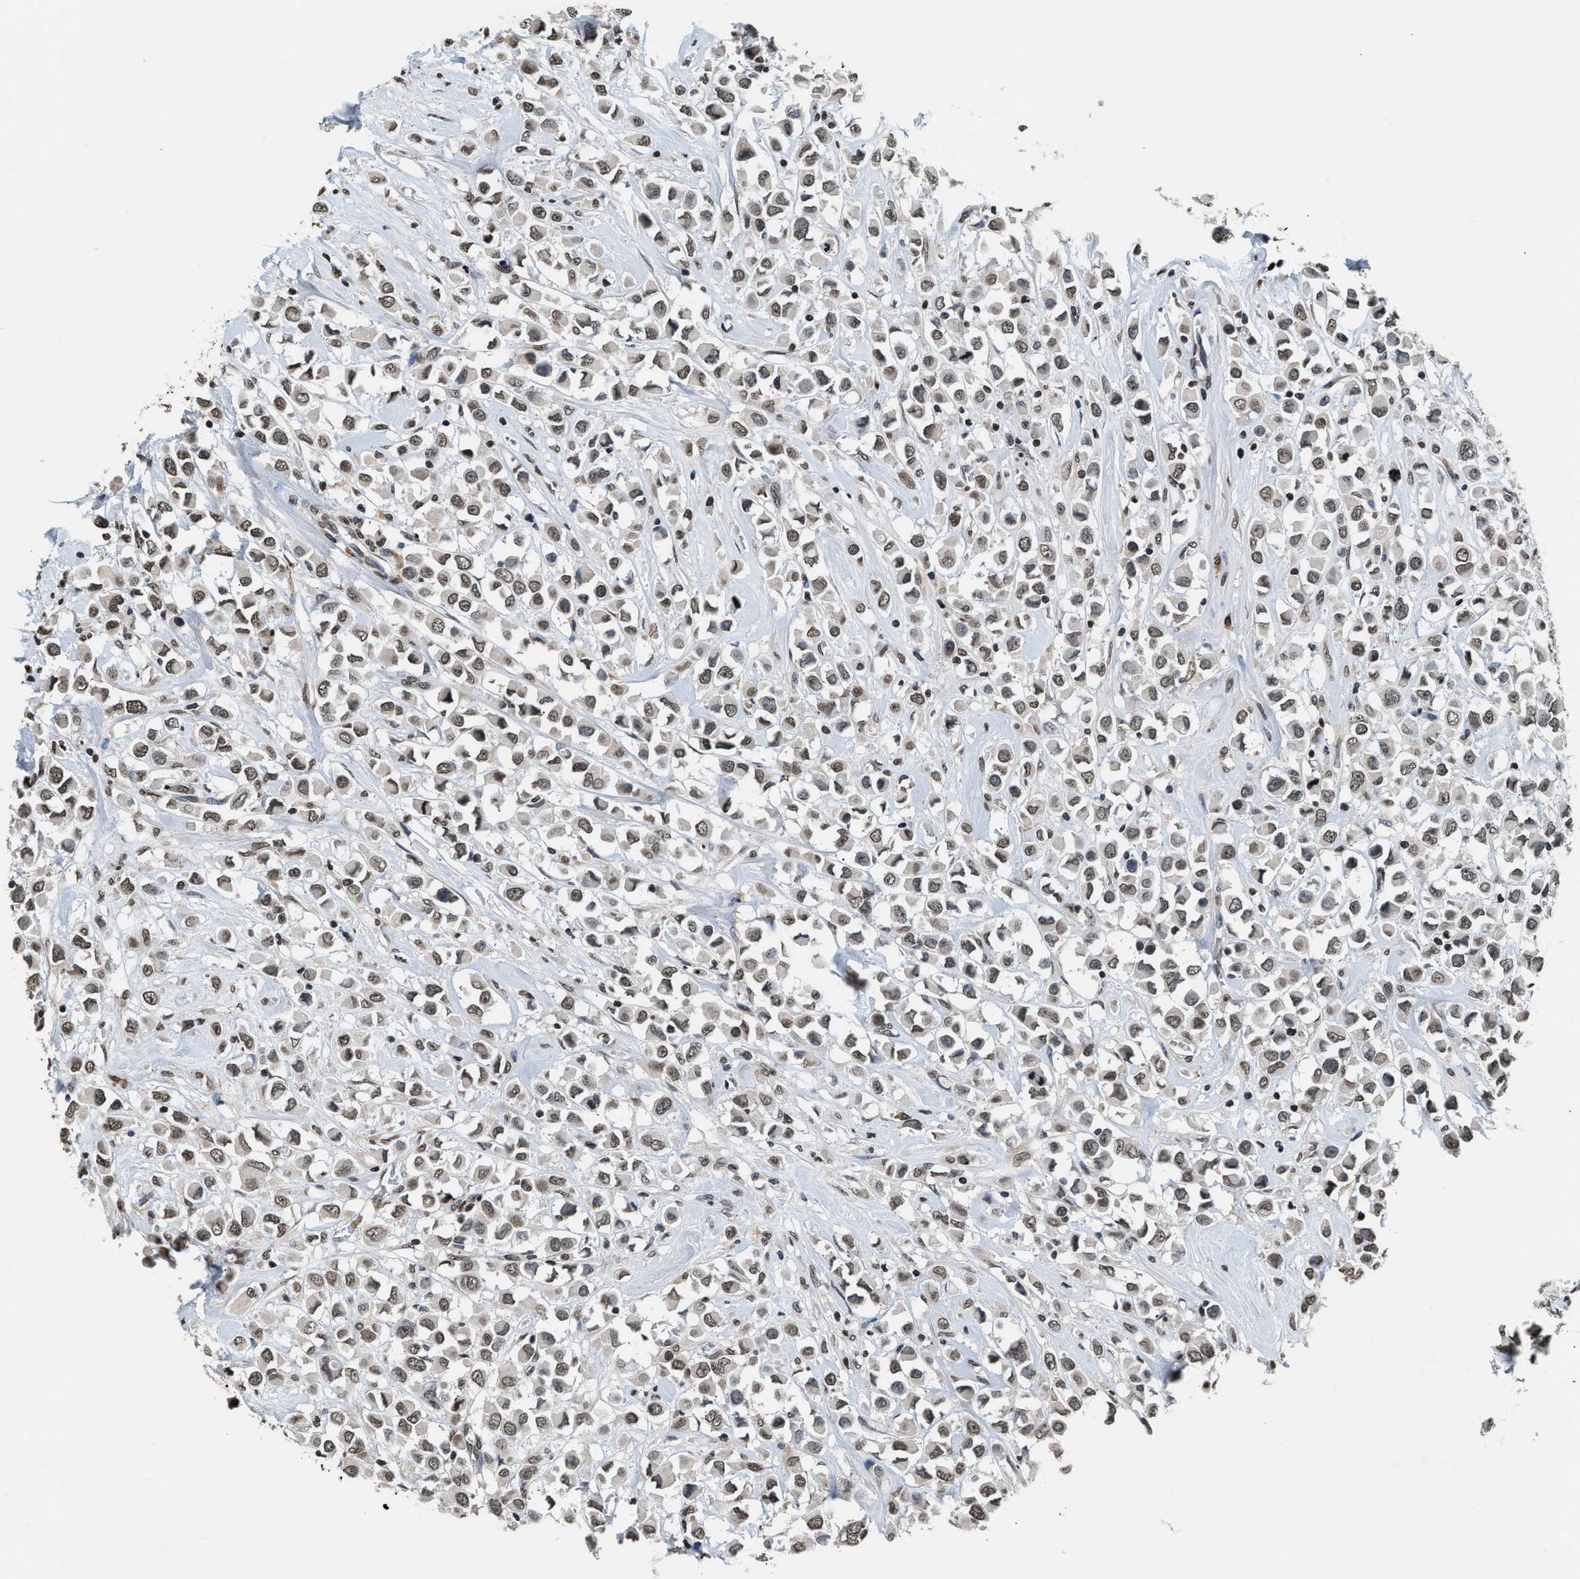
{"staining": {"intensity": "weak", "quantity": ">75%", "location": "nuclear"}, "tissue": "breast cancer", "cell_type": "Tumor cells", "image_type": "cancer", "snomed": [{"axis": "morphology", "description": "Duct carcinoma"}, {"axis": "topography", "description": "Breast"}], "caption": "Breast cancer (intraductal carcinoma) was stained to show a protein in brown. There is low levels of weak nuclear staining in about >75% of tumor cells. The staining is performed using DAB brown chromogen to label protein expression. The nuclei are counter-stained blue using hematoxylin.", "gene": "DNASE1L3", "patient": {"sex": "female", "age": 61}}